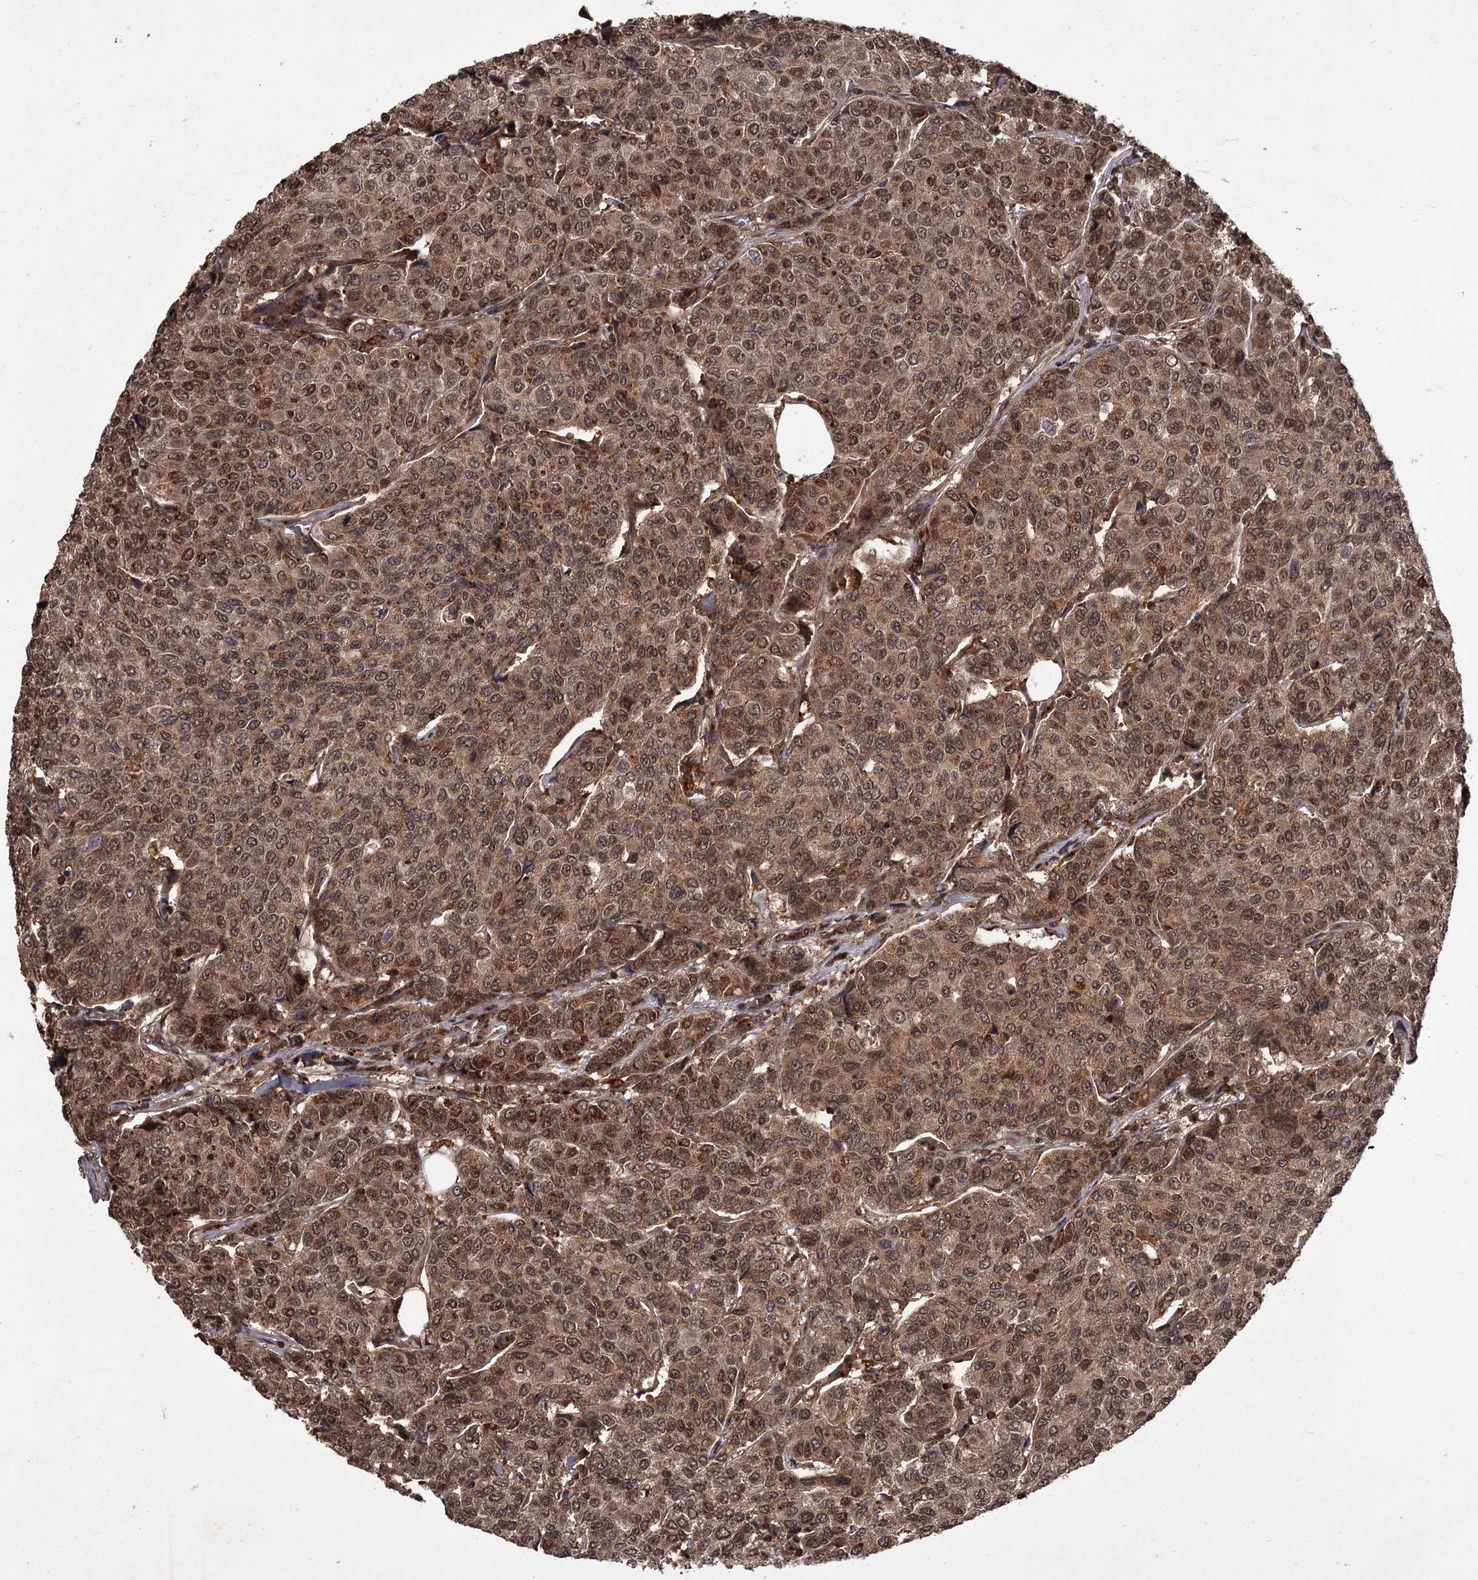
{"staining": {"intensity": "moderate", "quantity": ">75%", "location": "cytoplasmic/membranous,nuclear"}, "tissue": "breast cancer", "cell_type": "Tumor cells", "image_type": "cancer", "snomed": [{"axis": "morphology", "description": "Duct carcinoma"}, {"axis": "topography", "description": "Breast"}], "caption": "A medium amount of moderate cytoplasmic/membranous and nuclear positivity is present in approximately >75% of tumor cells in breast cancer tissue. The staining was performed using DAB (3,3'-diaminobenzidine) to visualize the protein expression in brown, while the nuclei were stained in blue with hematoxylin (Magnification: 20x).", "gene": "TBC1D23", "patient": {"sex": "female", "age": 55}}